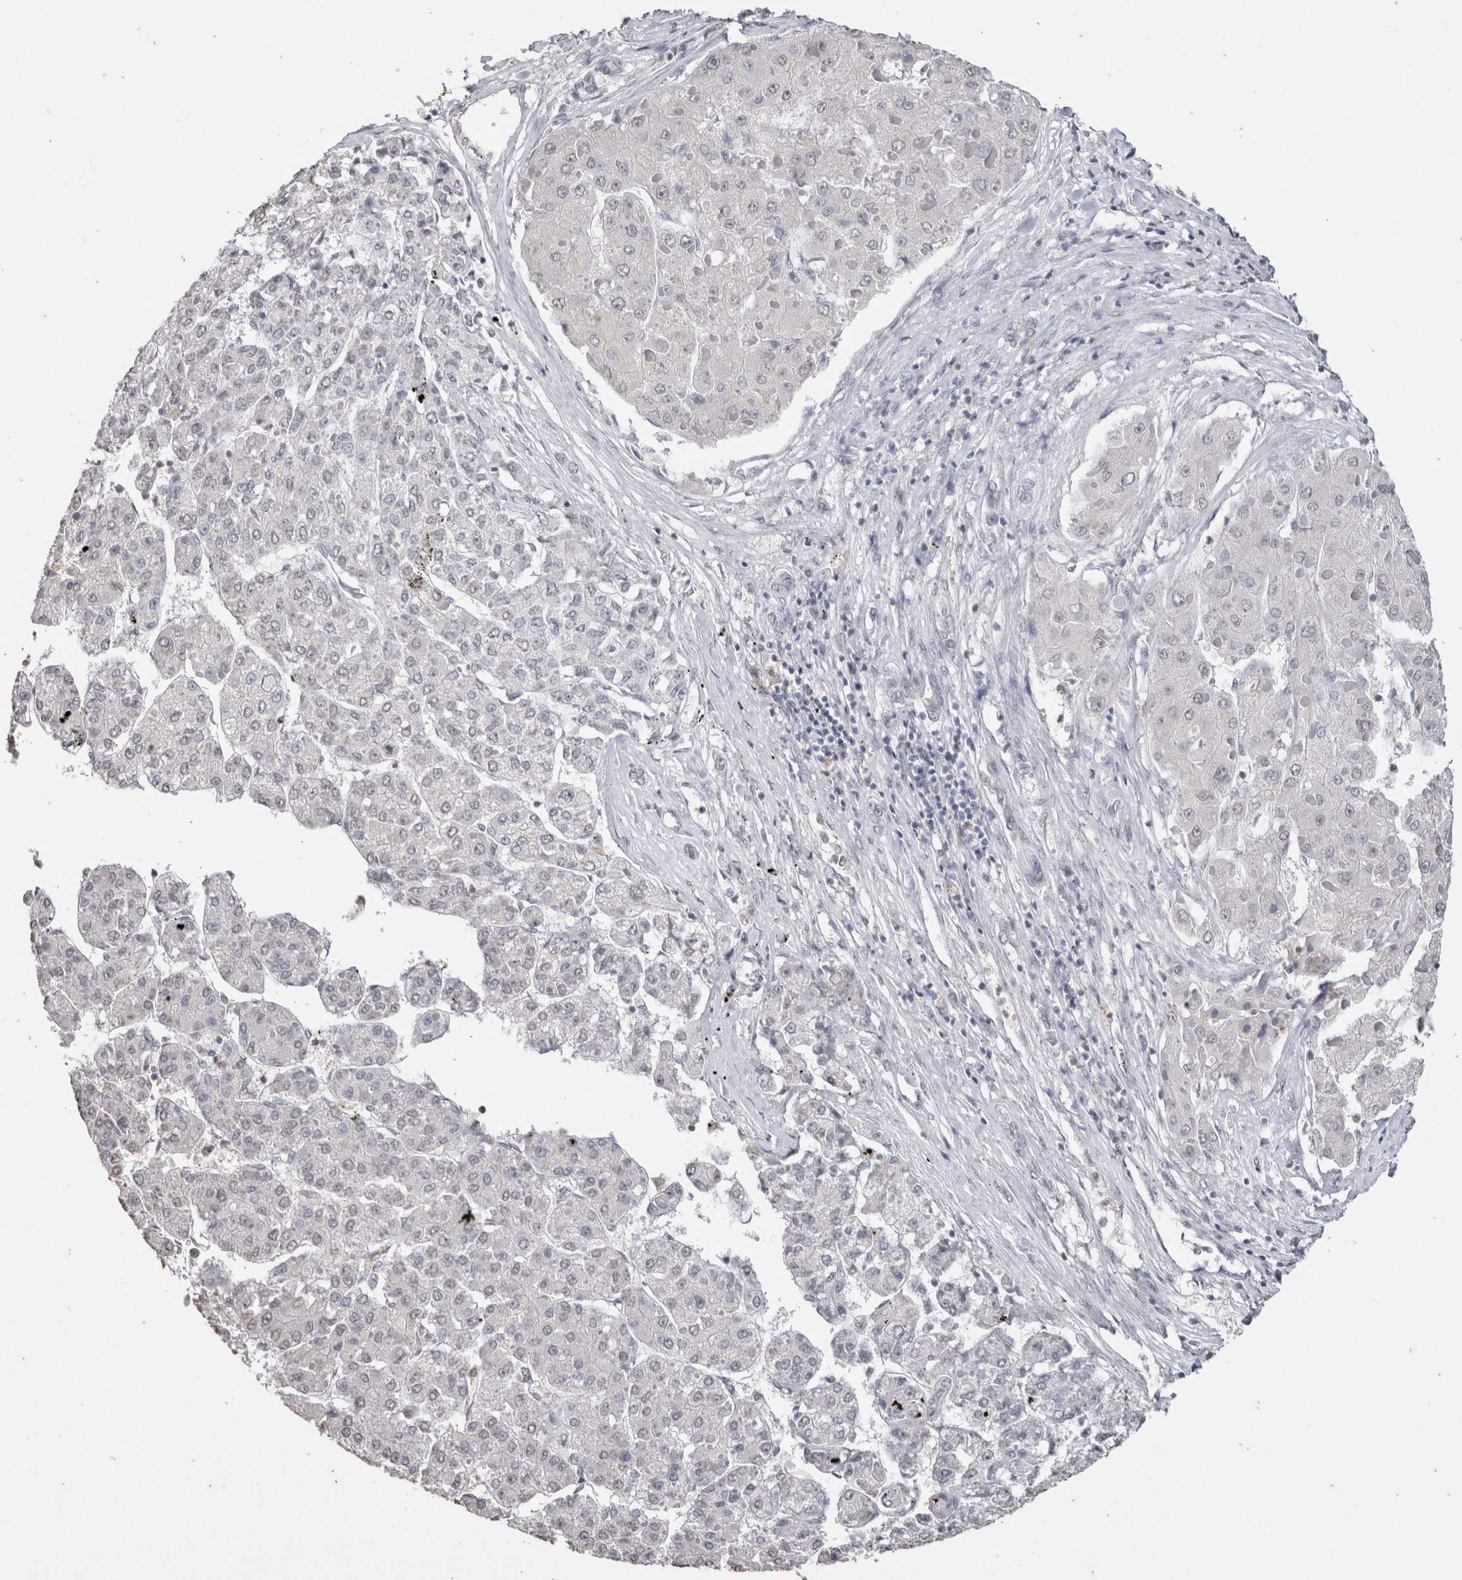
{"staining": {"intensity": "negative", "quantity": "none", "location": "none"}, "tissue": "liver cancer", "cell_type": "Tumor cells", "image_type": "cancer", "snomed": [{"axis": "morphology", "description": "Carcinoma, Hepatocellular, NOS"}, {"axis": "topography", "description": "Liver"}], "caption": "Tumor cells show no significant protein staining in liver cancer (hepatocellular carcinoma).", "gene": "LGALS2", "patient": {"sex": "female", "age": 73}}